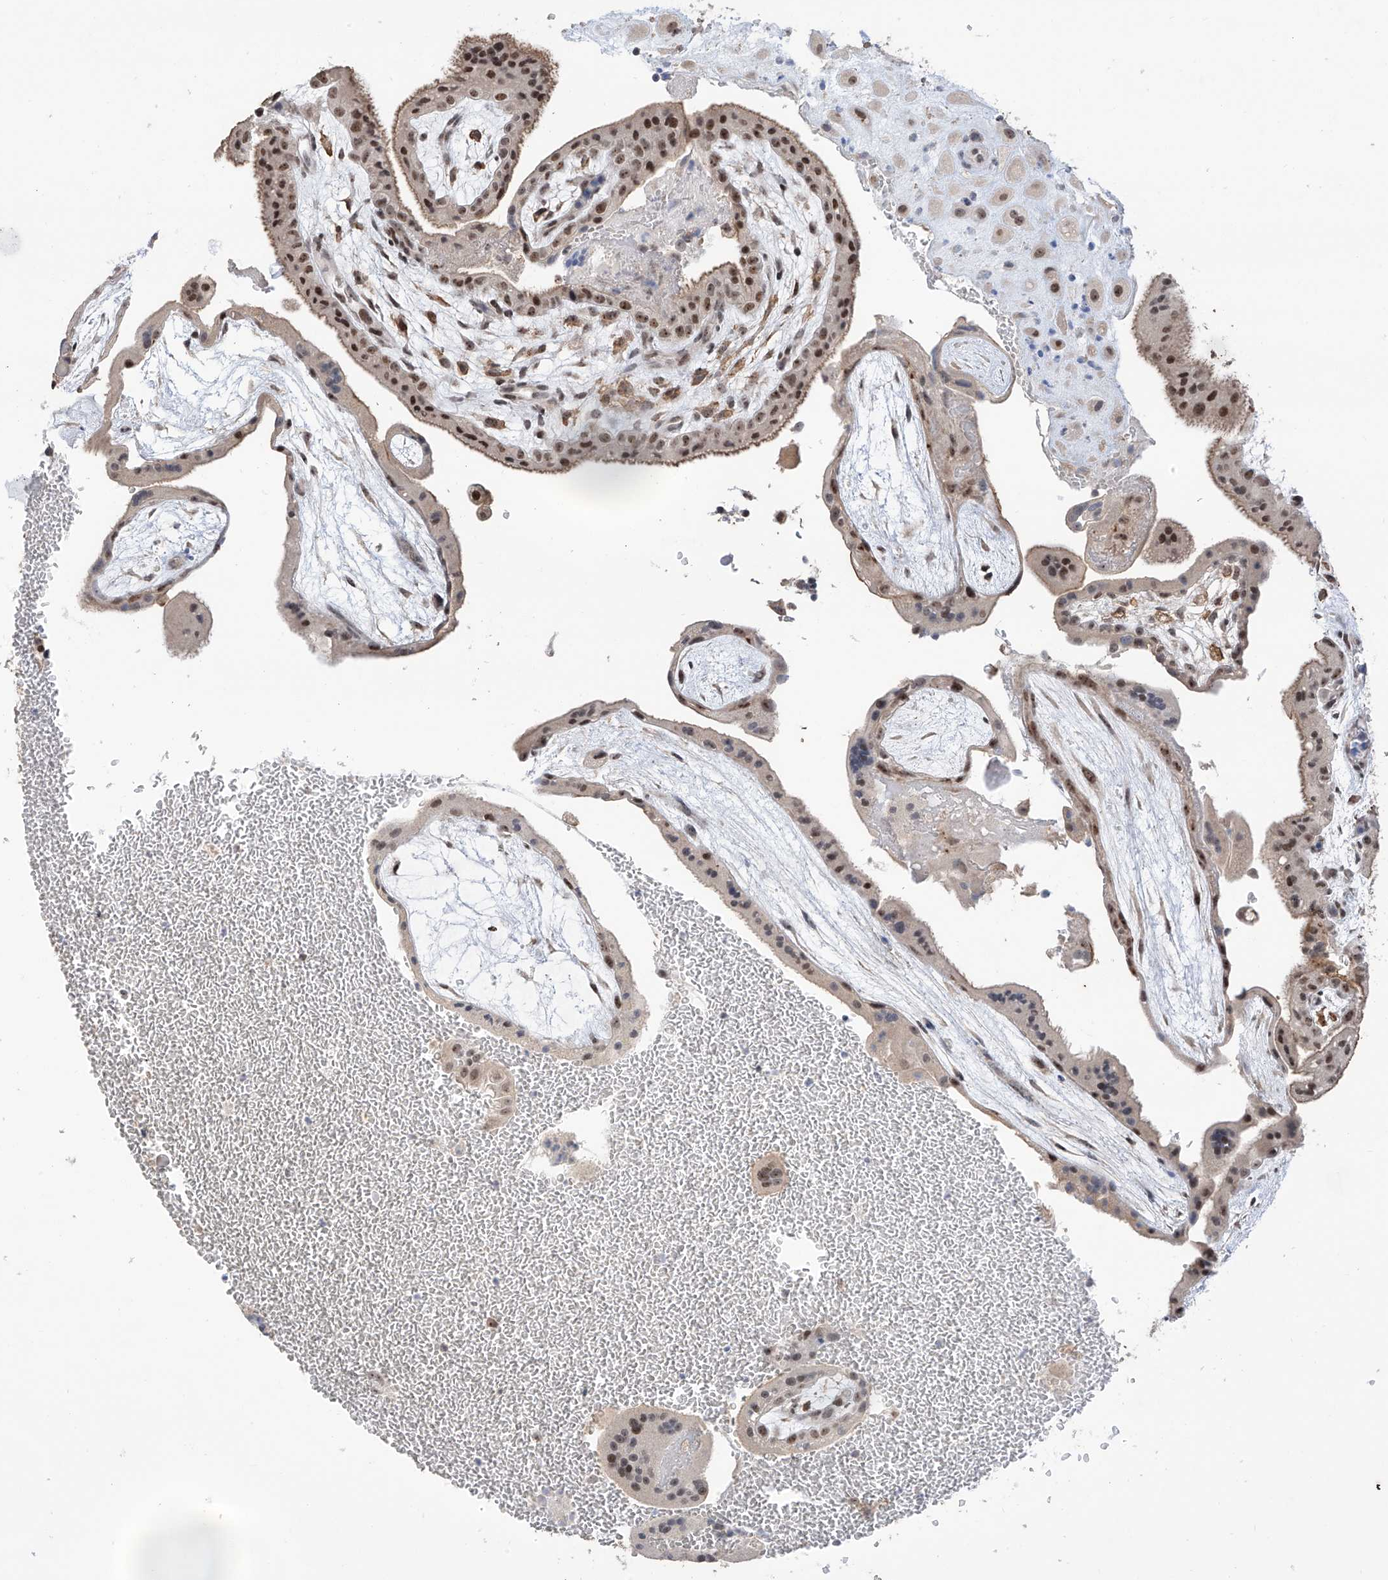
{"staining": {"intensity": "moderate", "quantity": "25%-75%", "location": "nuclear"}, "tissue": "placenta", "cell_type": "Trophoblastic cells", "image_type": "normal", "snomed": [{"axis": "morphology", "description": "Normal tissue, NOS"}, {"axis": "topography", "description": "Placenta"}], "caption": "Protein staining by IHC displays moderate nuclear staining in about 25%-75% of trophoblastic cells in unremarkable placenta. (DAB IHC, brown staining for protein, blue staining for nuclei).", "gene": "C1orf131", "patient": {"sex": "female", "age": 35}}